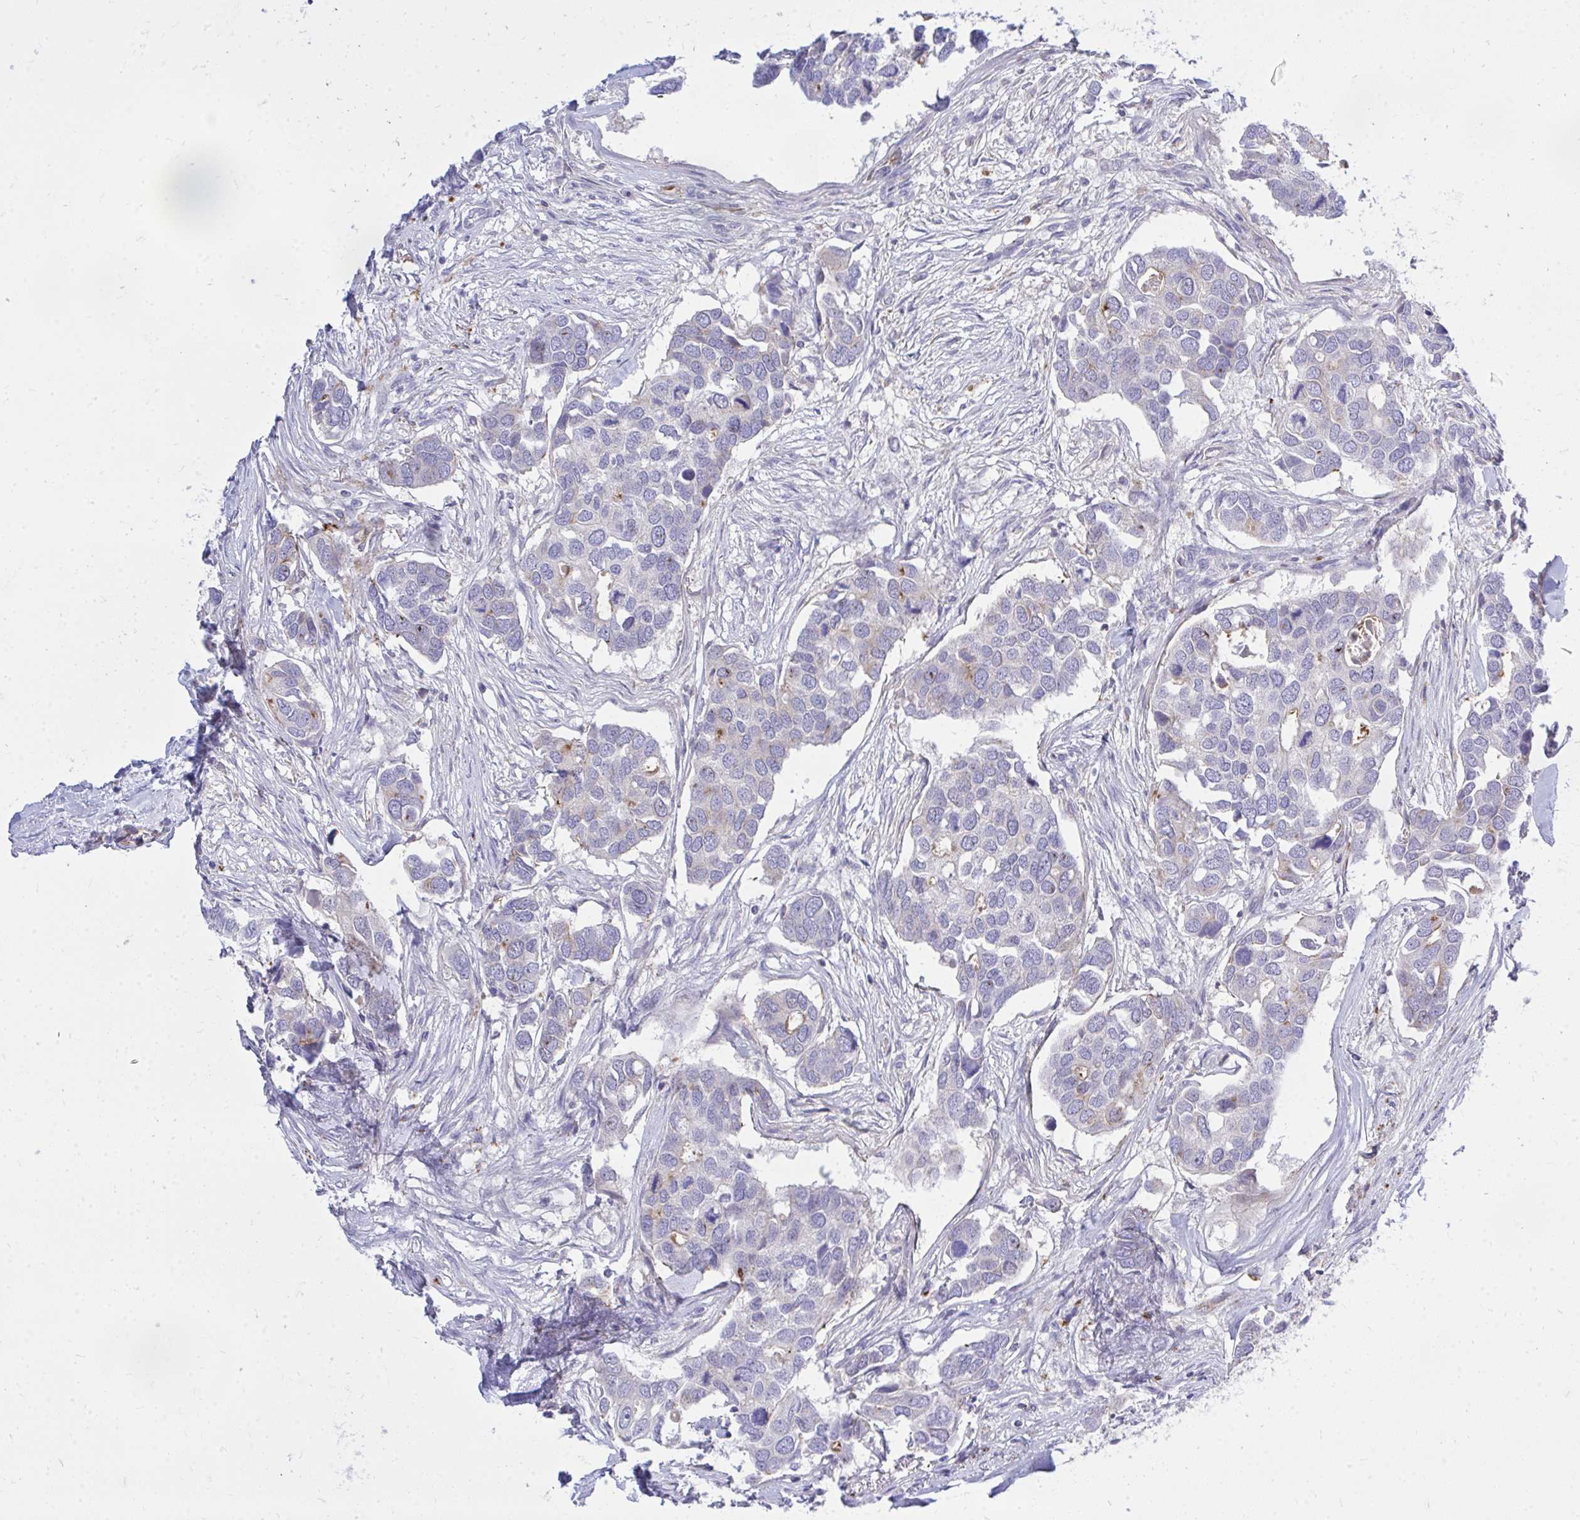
{"staining": {"intensity": "negative", "quantity": "none", "location": "none"}, "tissue": "breast cancer", "cell_type": "Tumor cells", "image_type": "cancer", "snomed": [{"axis": "morphology", "description": "Duct carcinoma"}, {"axis": "topography", "description": "Breast"}], "caption": "The immunohistochemistry (IHC) micrograph has no significant positivity in tumor cells of breast invasive ductal carcinoma tissue.", "gene": "TP53I11", "patient": {"sex": "female", "age": 83}}